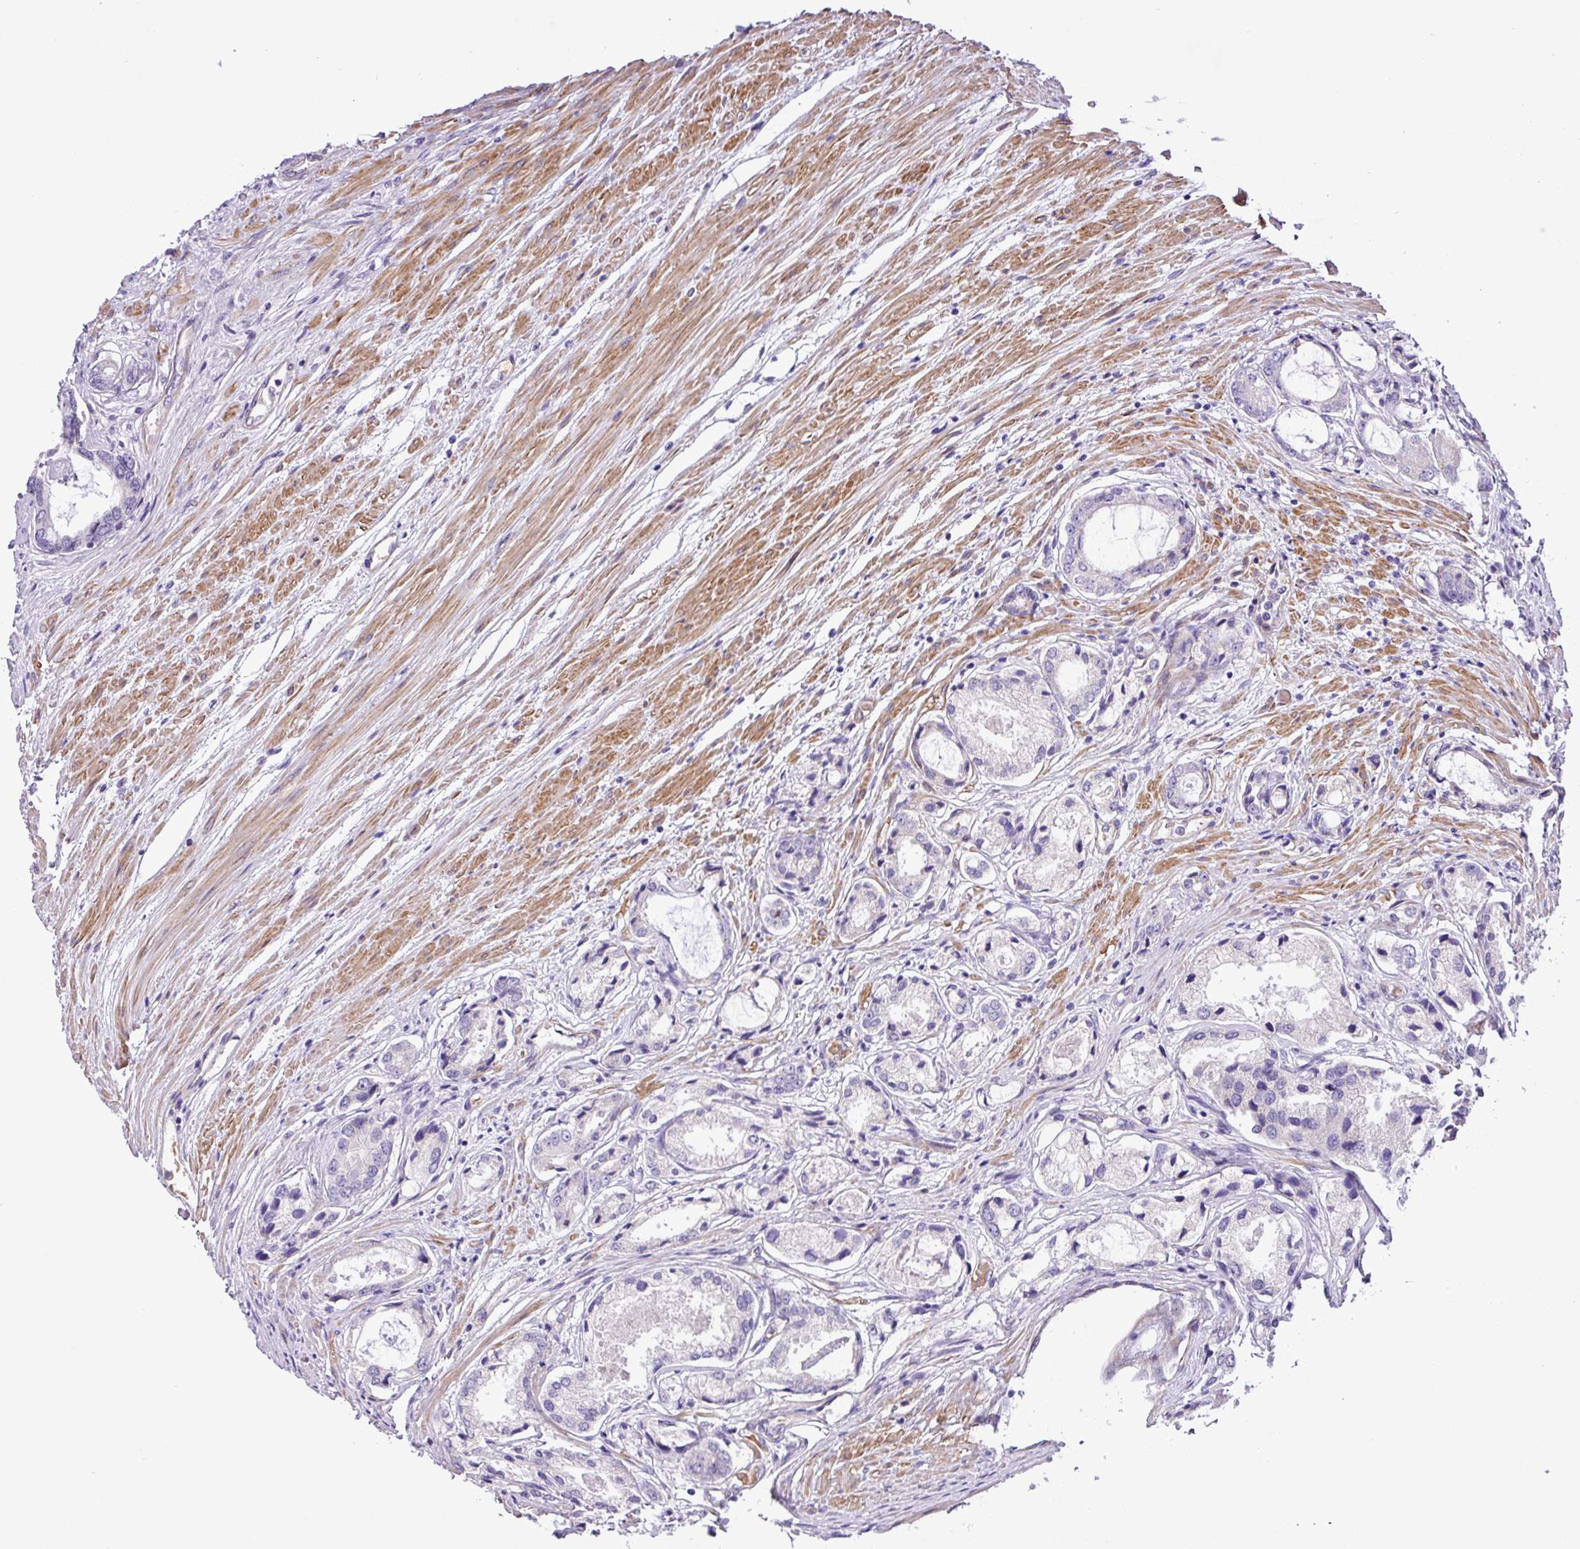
{"staining": {"intensity": "negative", "quantity": "none", "location": "none"}, "tissue": "prostate cancer", "cell_type": "Tumor cells", "image_type": "cancer", "snomed": [{"axis": "morphology", "description": "Adenocarcinoma, Low grade"}, {"axis": "topography", "description": "Prostate"}], "caption": "A photomicrograph of adenocarcinoma (low-grade) (prostate) stained for a protein demonstrates no brown staining in tumor cells.", "gene": "C11orf91", "patient": {"sex": "male", "age": 68}}